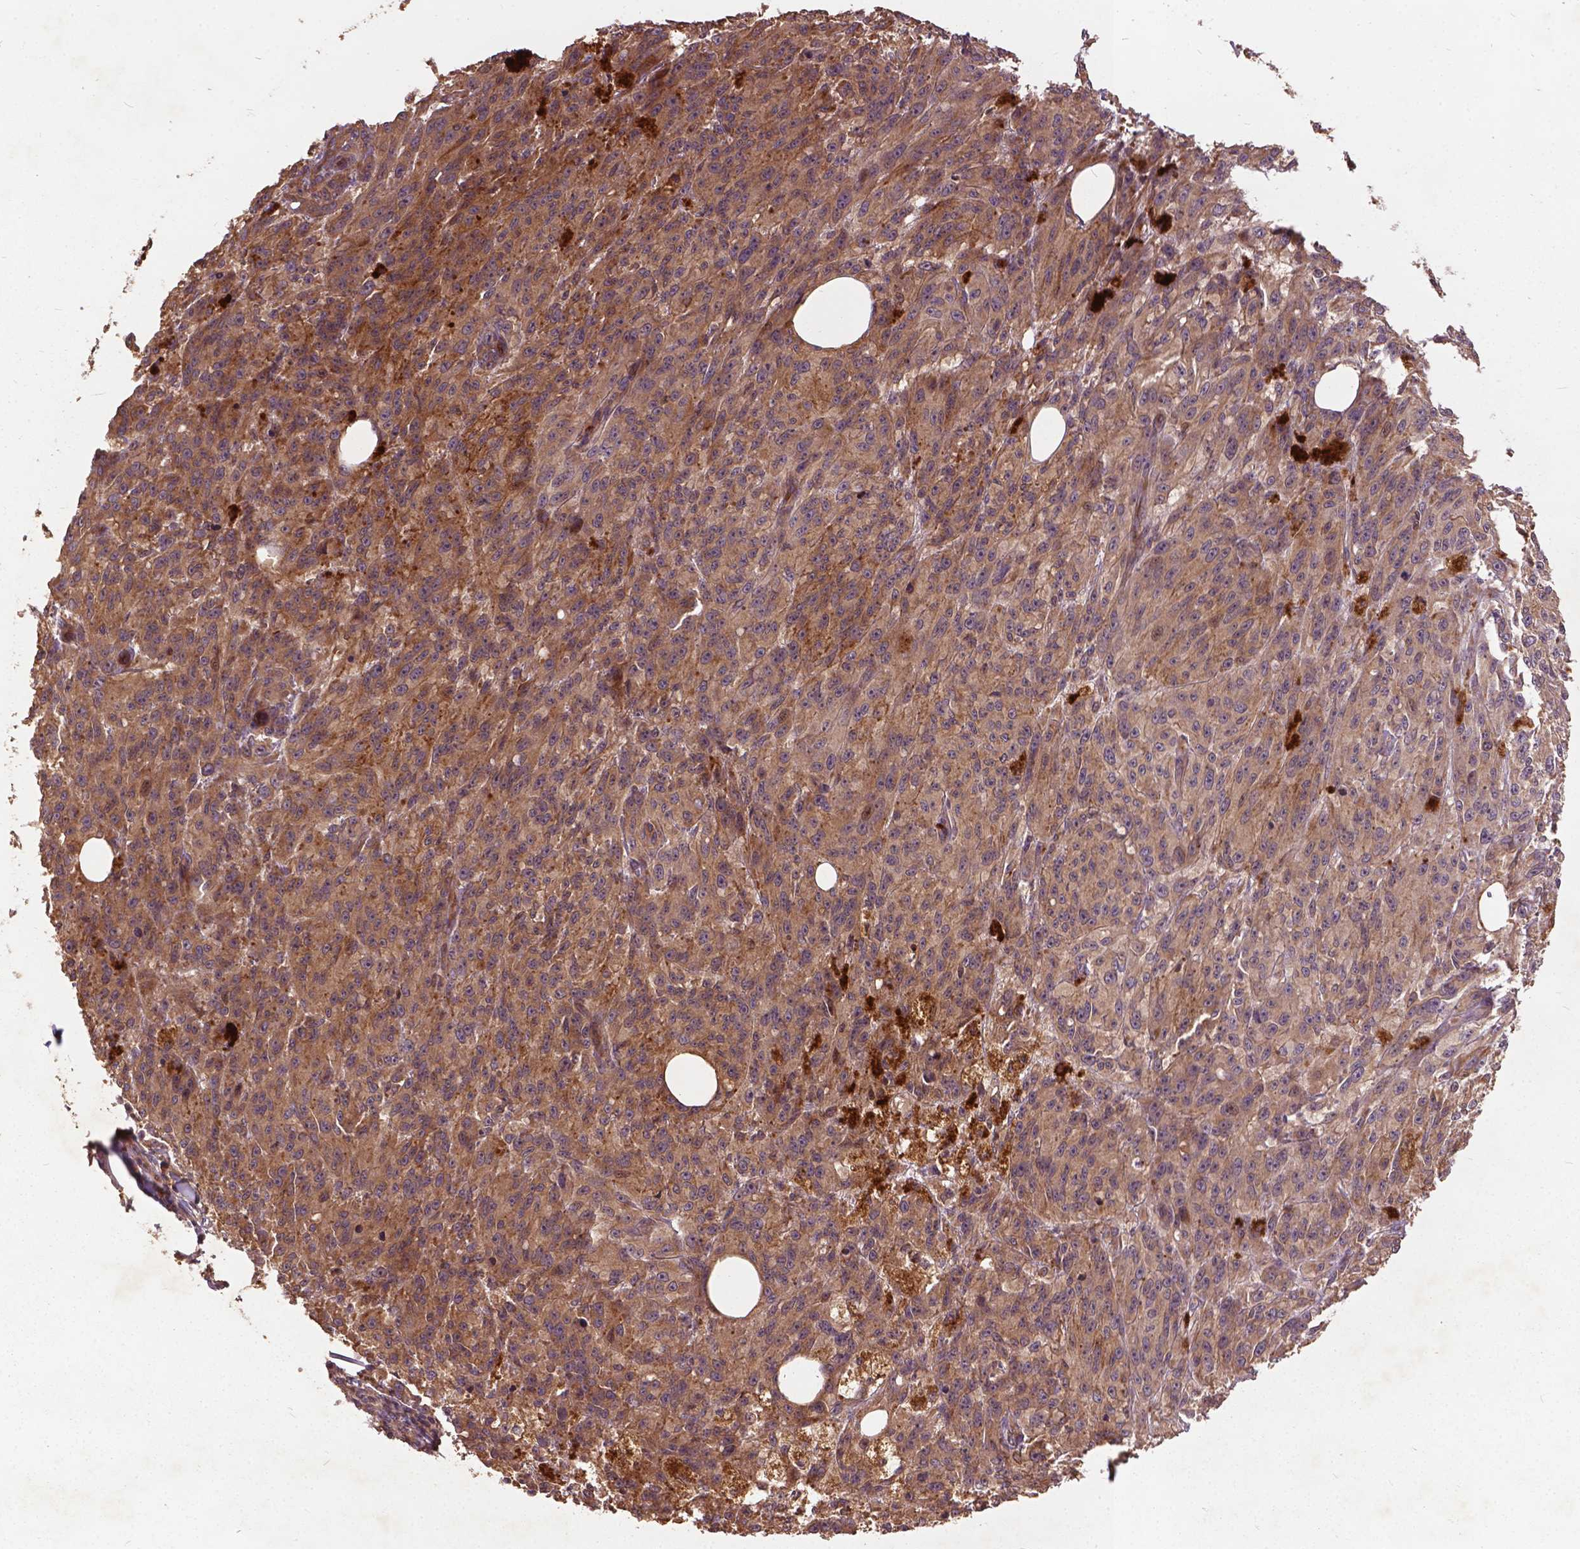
{"staining": {"intensity": "moderate", "quantity": ">75%", "location": "cytoplasmic/membranous"}, "tissue": "melanoma", "cell_type": "Tumor cells", "image_type": "cancer", "snomed": [{"axis": "morphology", "description": "Malignant melanoma, NOS"}, {"axis": "topography", "description": "Skin"}], "caption": "Human melanoma stained with a brown dye reveals moderate cytoplasmic/membranous positive staining in approximately >75% of tumor cells.", "gene": "UBXN2A", "patient": {"sex": "female", "age": 34}}